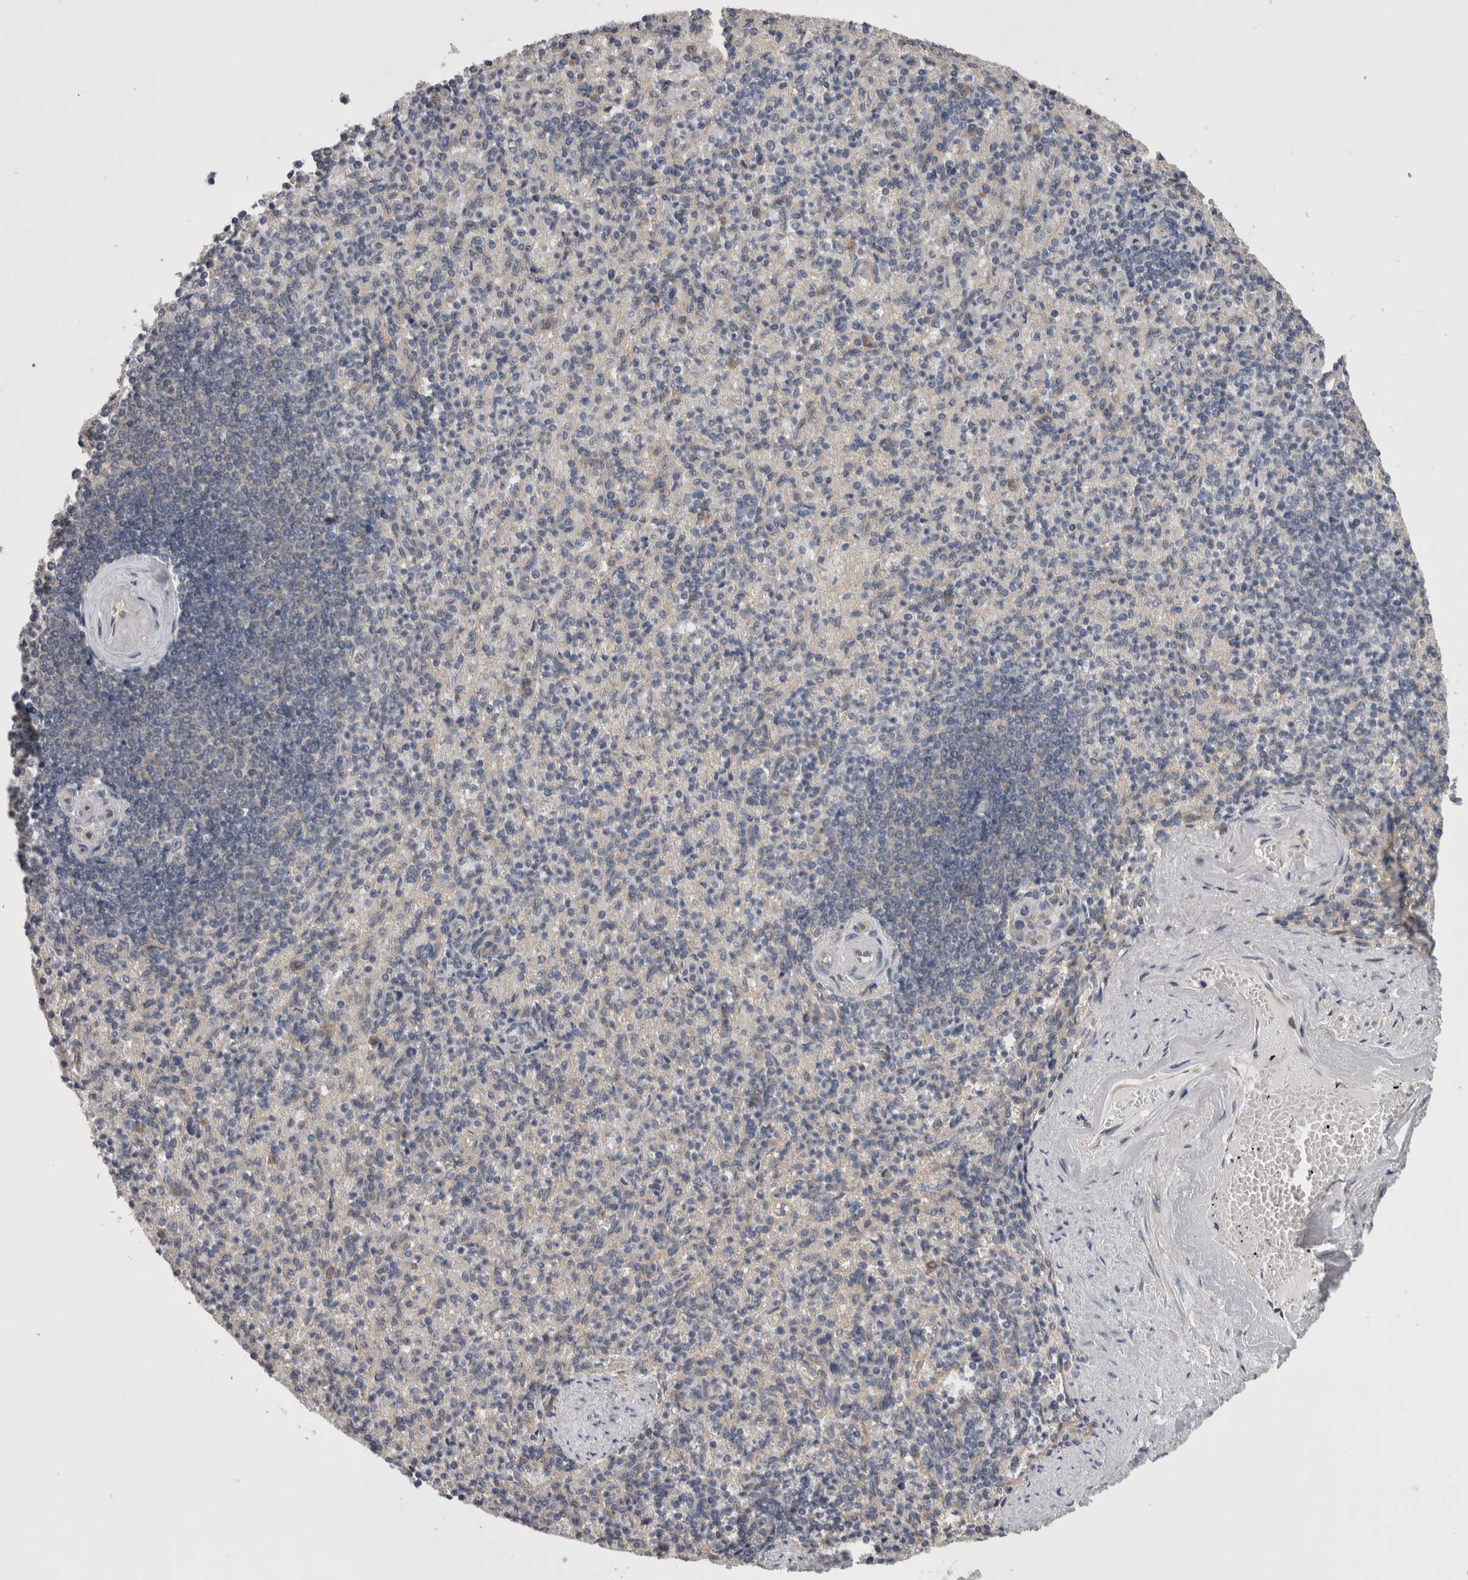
{"staining": {"intensity": "negative", "quantity": "none", "location": "none"}, "tissue": "spleen", "cell_type": "Cells in red pulp", "image_type": "normal", "snomed": [{"axis": "morphology", "description": "Normal tissue, NOS"}, {"axis": "topography", "description": "Spleen"}], "caption": "Immunohistochemistry photomicrograph of normal spleen stained for a protein (brown), which shows no positivity in cells in red pulp. (Stains: DAB (3,3'-diaminobenzidine) IHC with hematoxylin counter stain, Microscopy: brightfield microscopy at high magnification).", "gene": "DCTN6", "patient": {"sex": "female", "age": 74}}